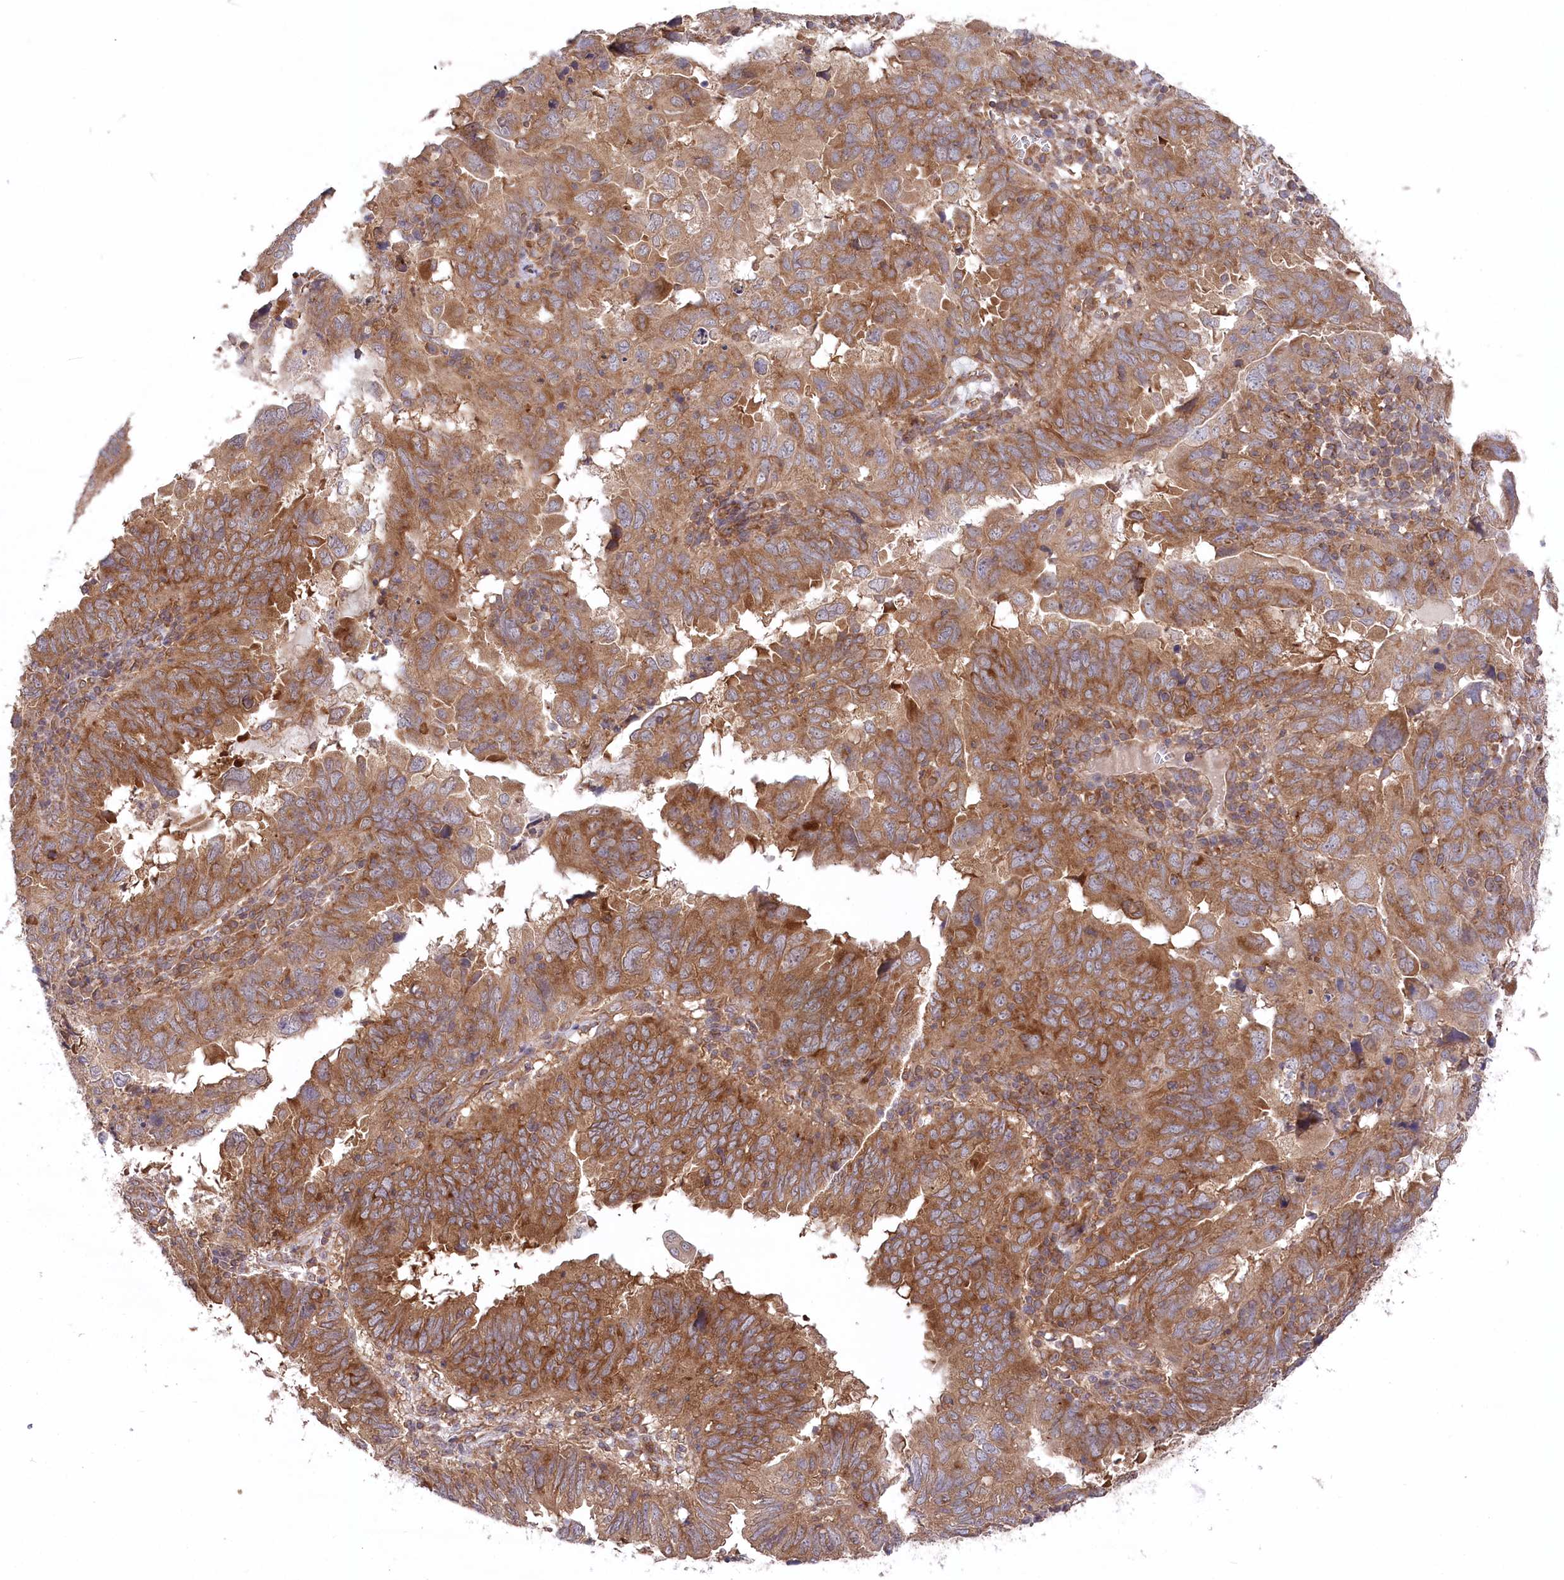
{"staining": {"intensity": "moderate", "quantity": ">75%", "location": "cytoplasmic/membranous"}, "tissue": "endometrial cancer", "cell_type": "Tumor cells", "image_type": "cancer", "snomed": [{"axis": "morphology", "description": "Adenocarcinoma, NOS"}, {"axis": "topography", "description": "Uterus"}], "caption": "Brown immunohistochemical staining in endometrial adenocarcinoma displays moderate cytoplasmic/membranous expression in about >75% of tumor cells.", "gene": "PPP1R21", "patient": {"sex": "female", "age": 77}}